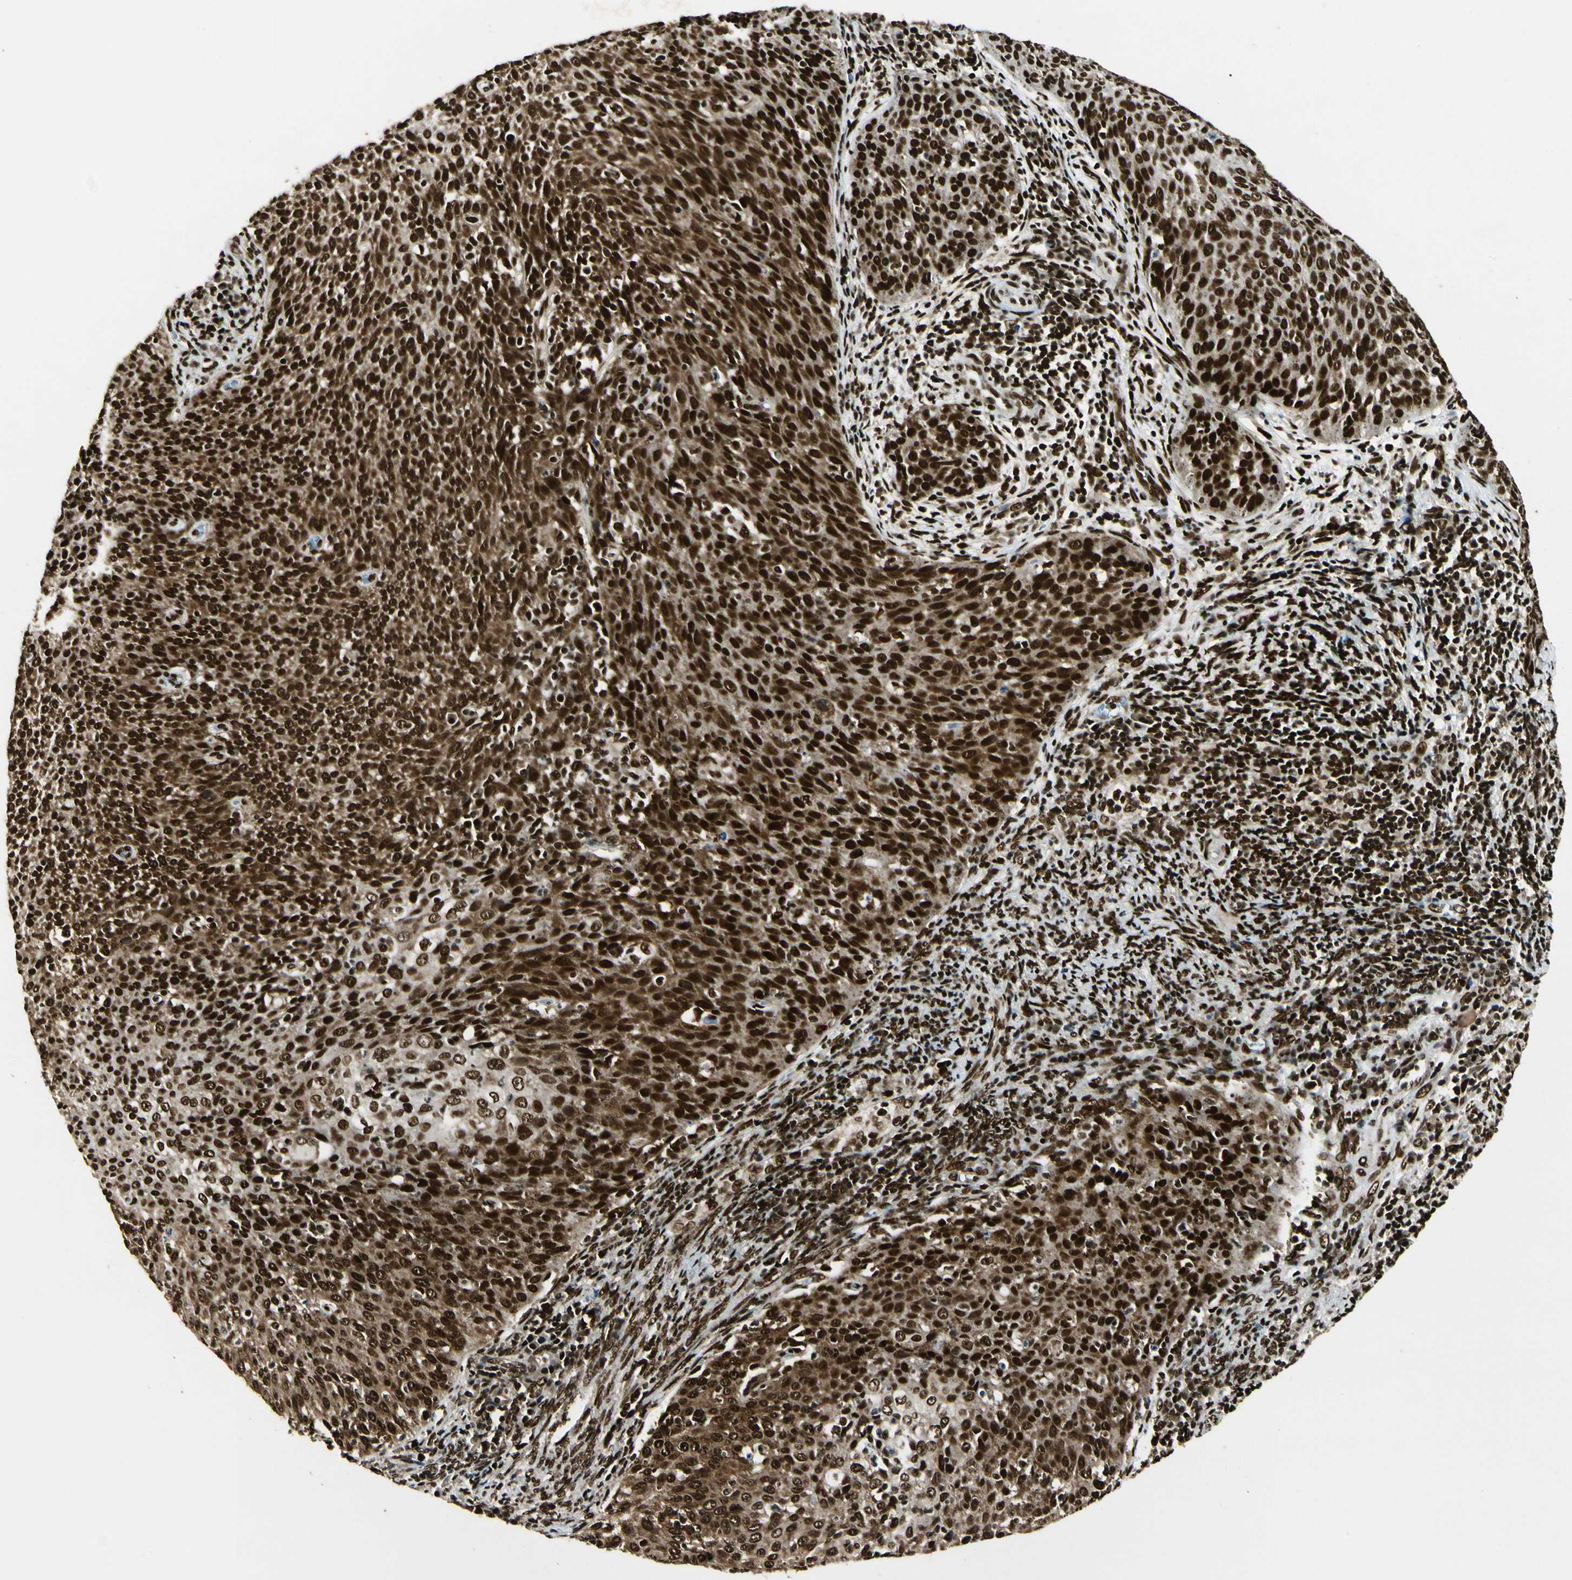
{"staining": {"intensity": "strong", "quantity": ">75%", "location": "cytoplasmic/membranous,nuclear"}, "tissue": "cervical cancer", "cell_type": "Tumor cells", "image_type": "cancer", "snomed": [{"axis": "morphology", "description": "Squamous cell carcinoma, NOS"}, {"axis": "topography", "description": "Cervix"}], "caption": "A brown stain labels strong cytoplasmic/membranous and nuclear staining of a protein in squamous cell carcinoma (cervical) tumor cells.", "gene": "FUS", "patient": {"sex": "female", "age": 38}}